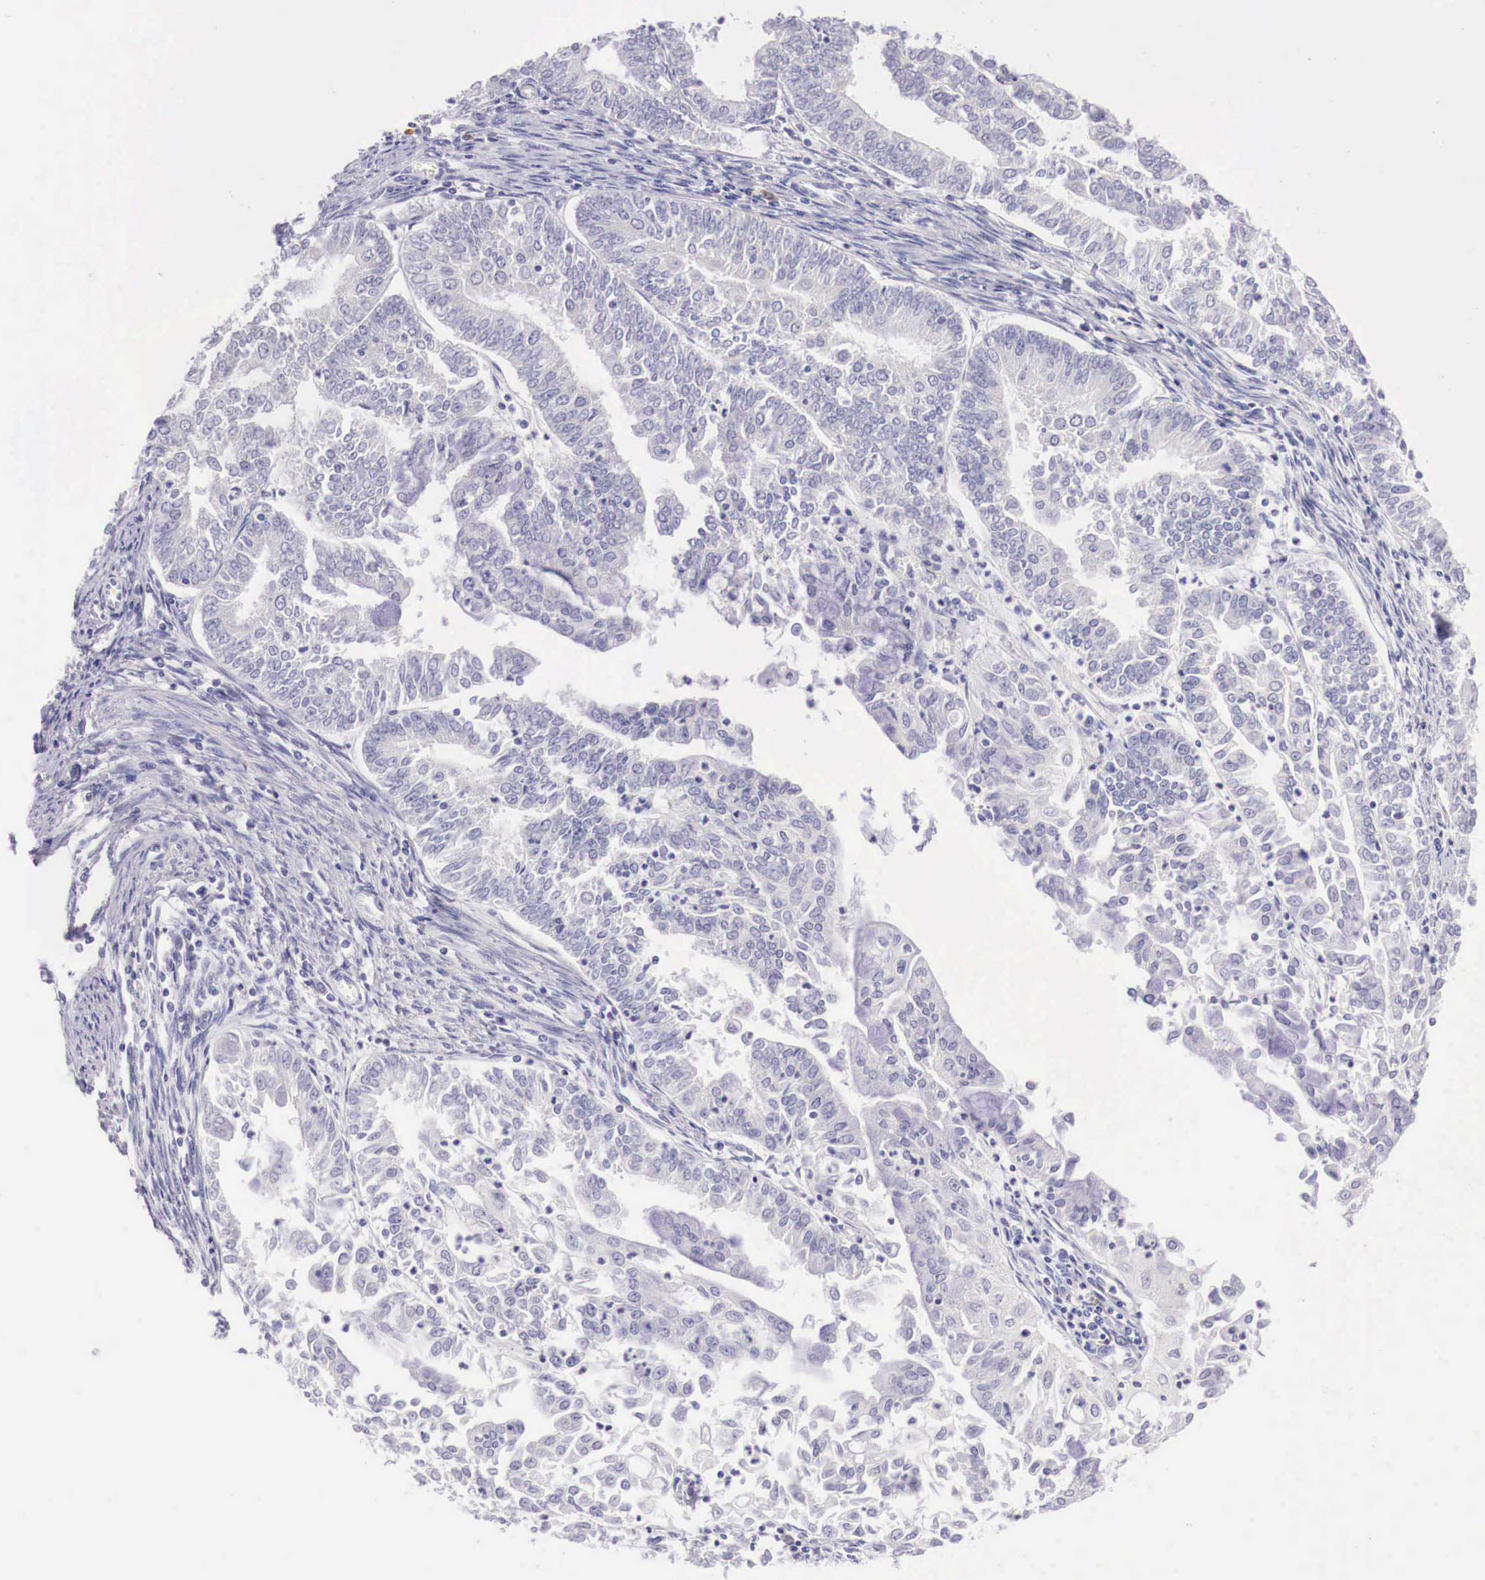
{"staining": {"intensity": "negative", "quantity": "none", "location": "none"}, "tissue": "endometrial cancer", "cell_type": "Tumor cells", "image_type": "cancer", "snomed": [{"axis": "morphology", "description": "Adenocarcinoma, NOS"}, {"axis": "topography", "description": "Endometrium"}], "caption": "An IHC histopathology image of endometrial adenocarcinoma is shown. There is no staining in tumor cells of endometrial adenocarcinoma.", "gene": "BCL6", "patient": {"sex": "female", "age": 75}}